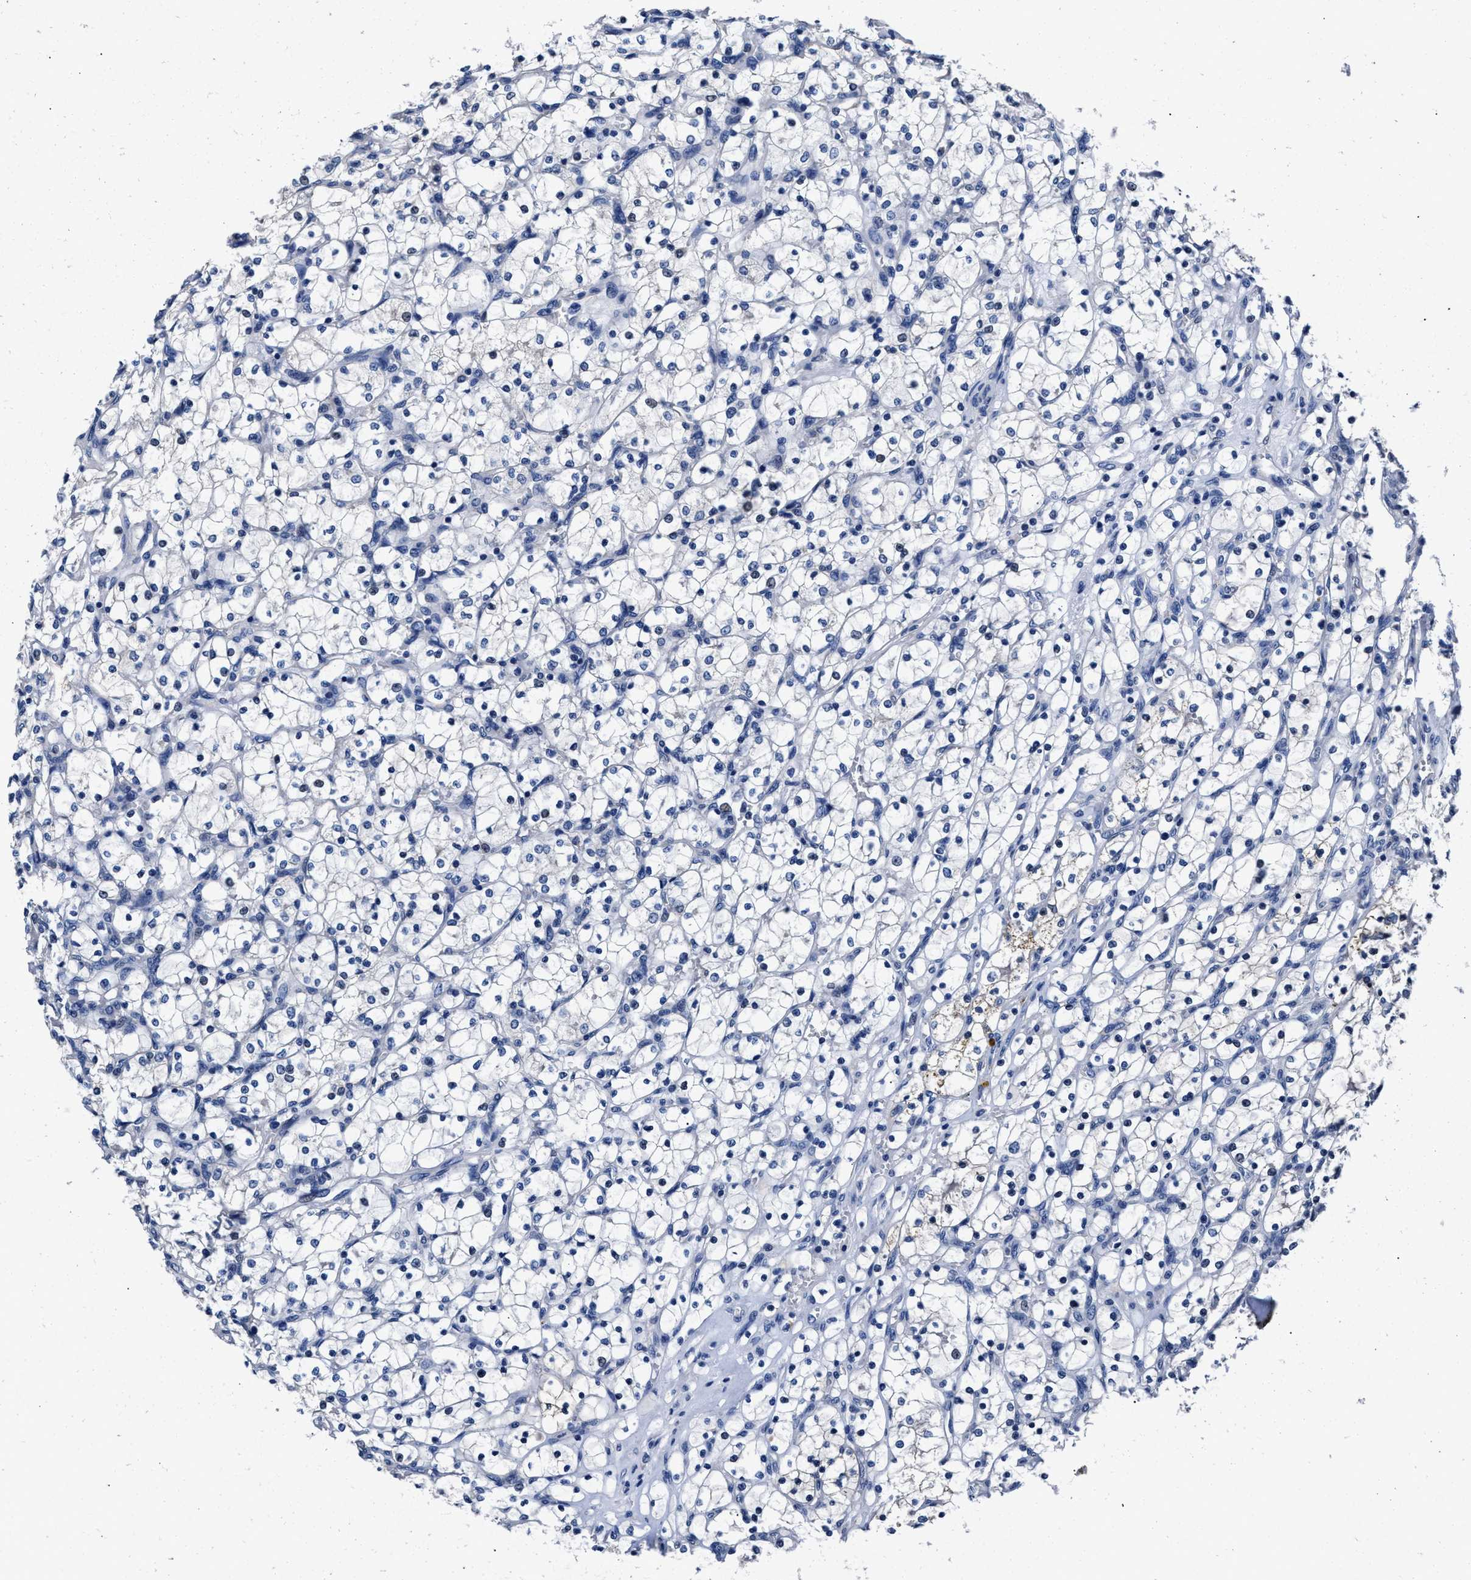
{"staining": {"intensity": "negative", "quantity": "none", "location": "none"}, "tissue": "renal cancer", "cell_type": "Tumor cells", "image_type": "cancer", "snomed": [{"axis": "morphology", "description": "Adenocarcinoma, NOS"}, {"axis": "topography", "description": "Kidney"}], "caption": "A high-resolution histopathology image shows immunohistochemistry staining of renal cancer (adenocarcinoma), which displays no significant expression in tumor cells. The staining was performed using DAB (3,3'-diaminobenzidine) to visualize the protein expression in brown, while the nuclei were stained in blue with hematoxylin (Magnification: 20x).", "gene": "GSTM1", "patient": {"sex": "female", "age": 69}}